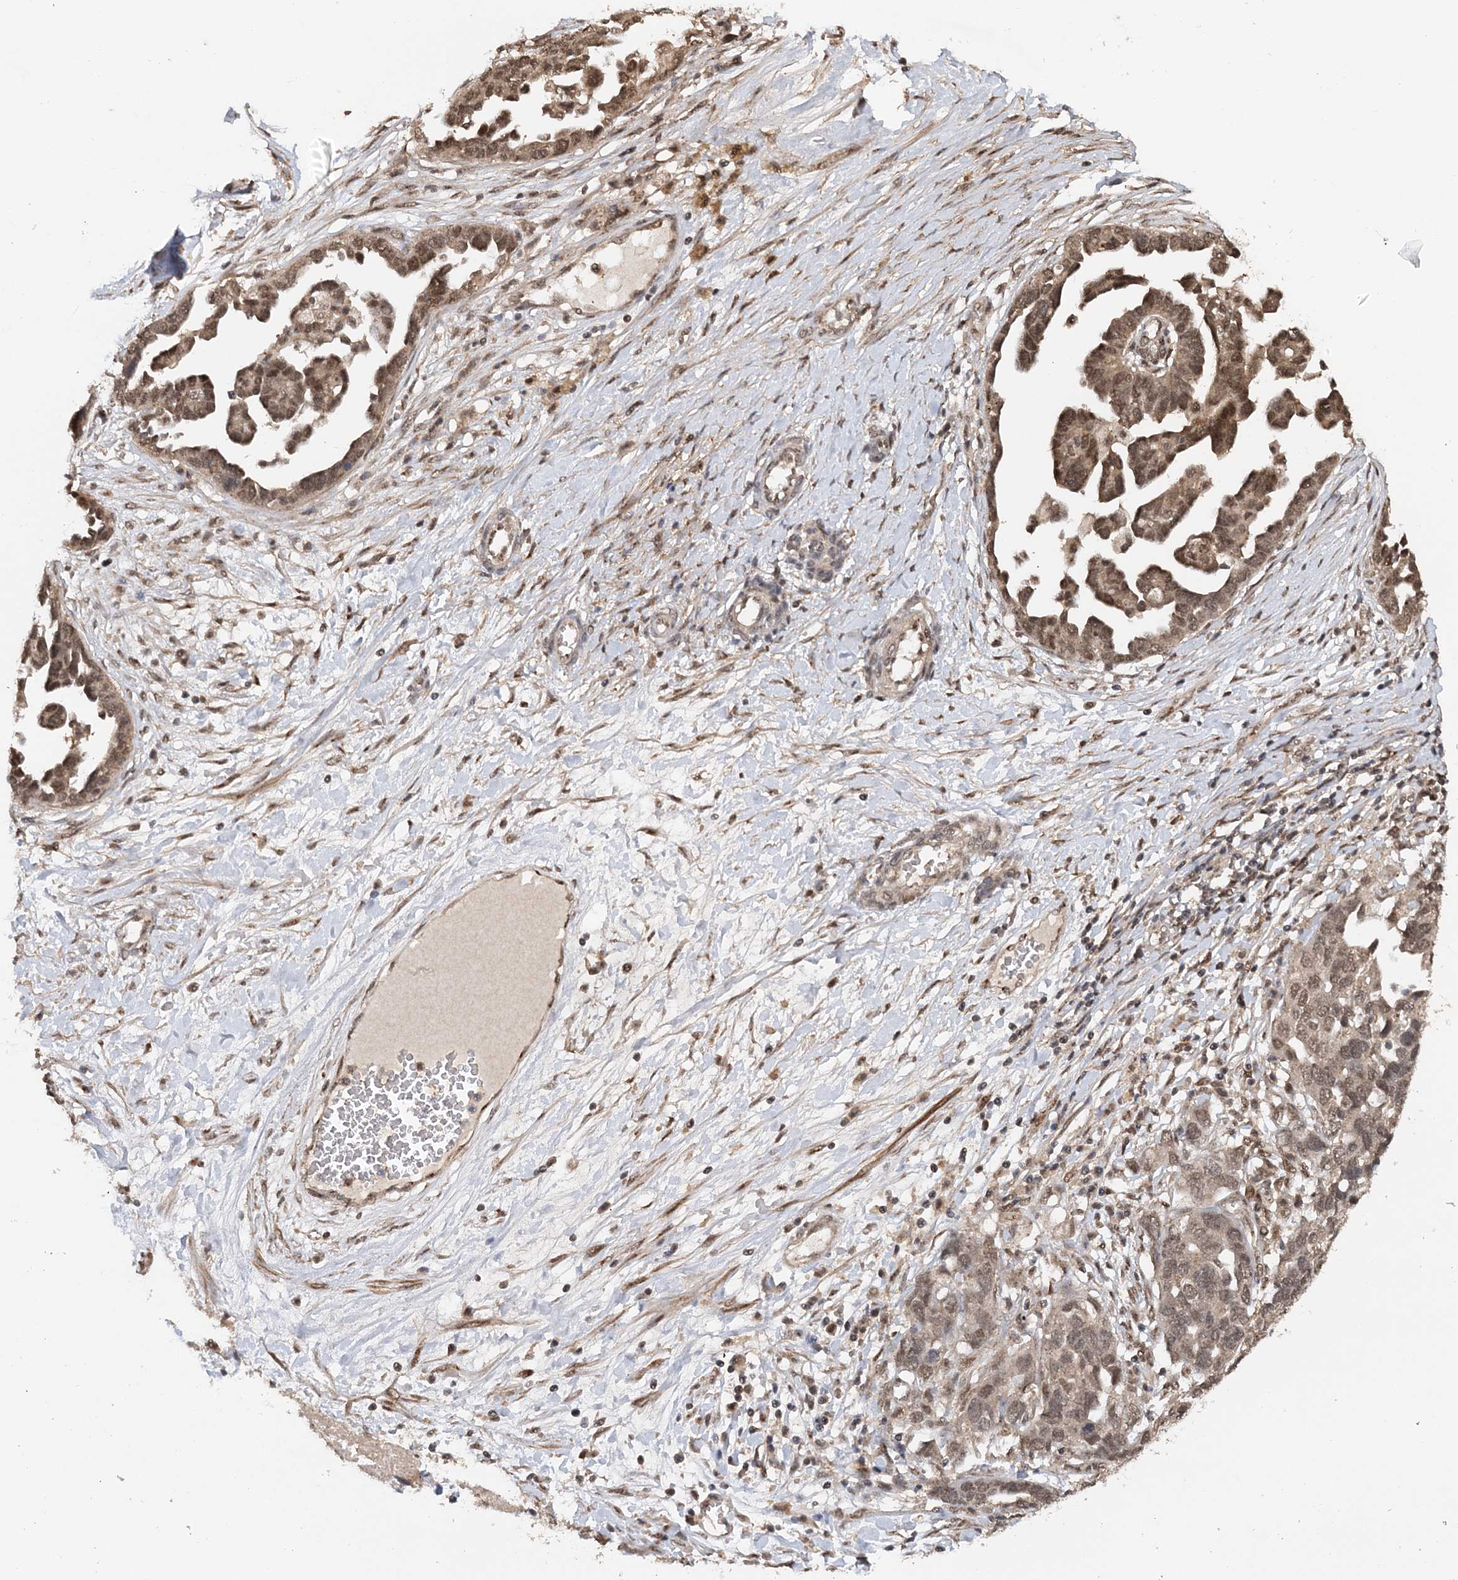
{"staining": {"intensity": "moderate", "quantity": ">75%", "location": "nuclear"}, "tissue": "ovarian cancer", "cell_type": "Tumor cells", "image_type": "cancer", "snomed": [{"axis": "morphology", "description": "Cystadenocarcinoma, serous, NOS"}, {"axis": "topography", "description": "Ovary"}], "caption": "This is a histology image of immunohistochemistry (IHC) staining of serous cystadenocarcinoma (ovarian), which shows moderate staining in the nuclear of tumor cells.", "gene": "TSHZ2", "patient": {"sex": "female", "age": 54}}